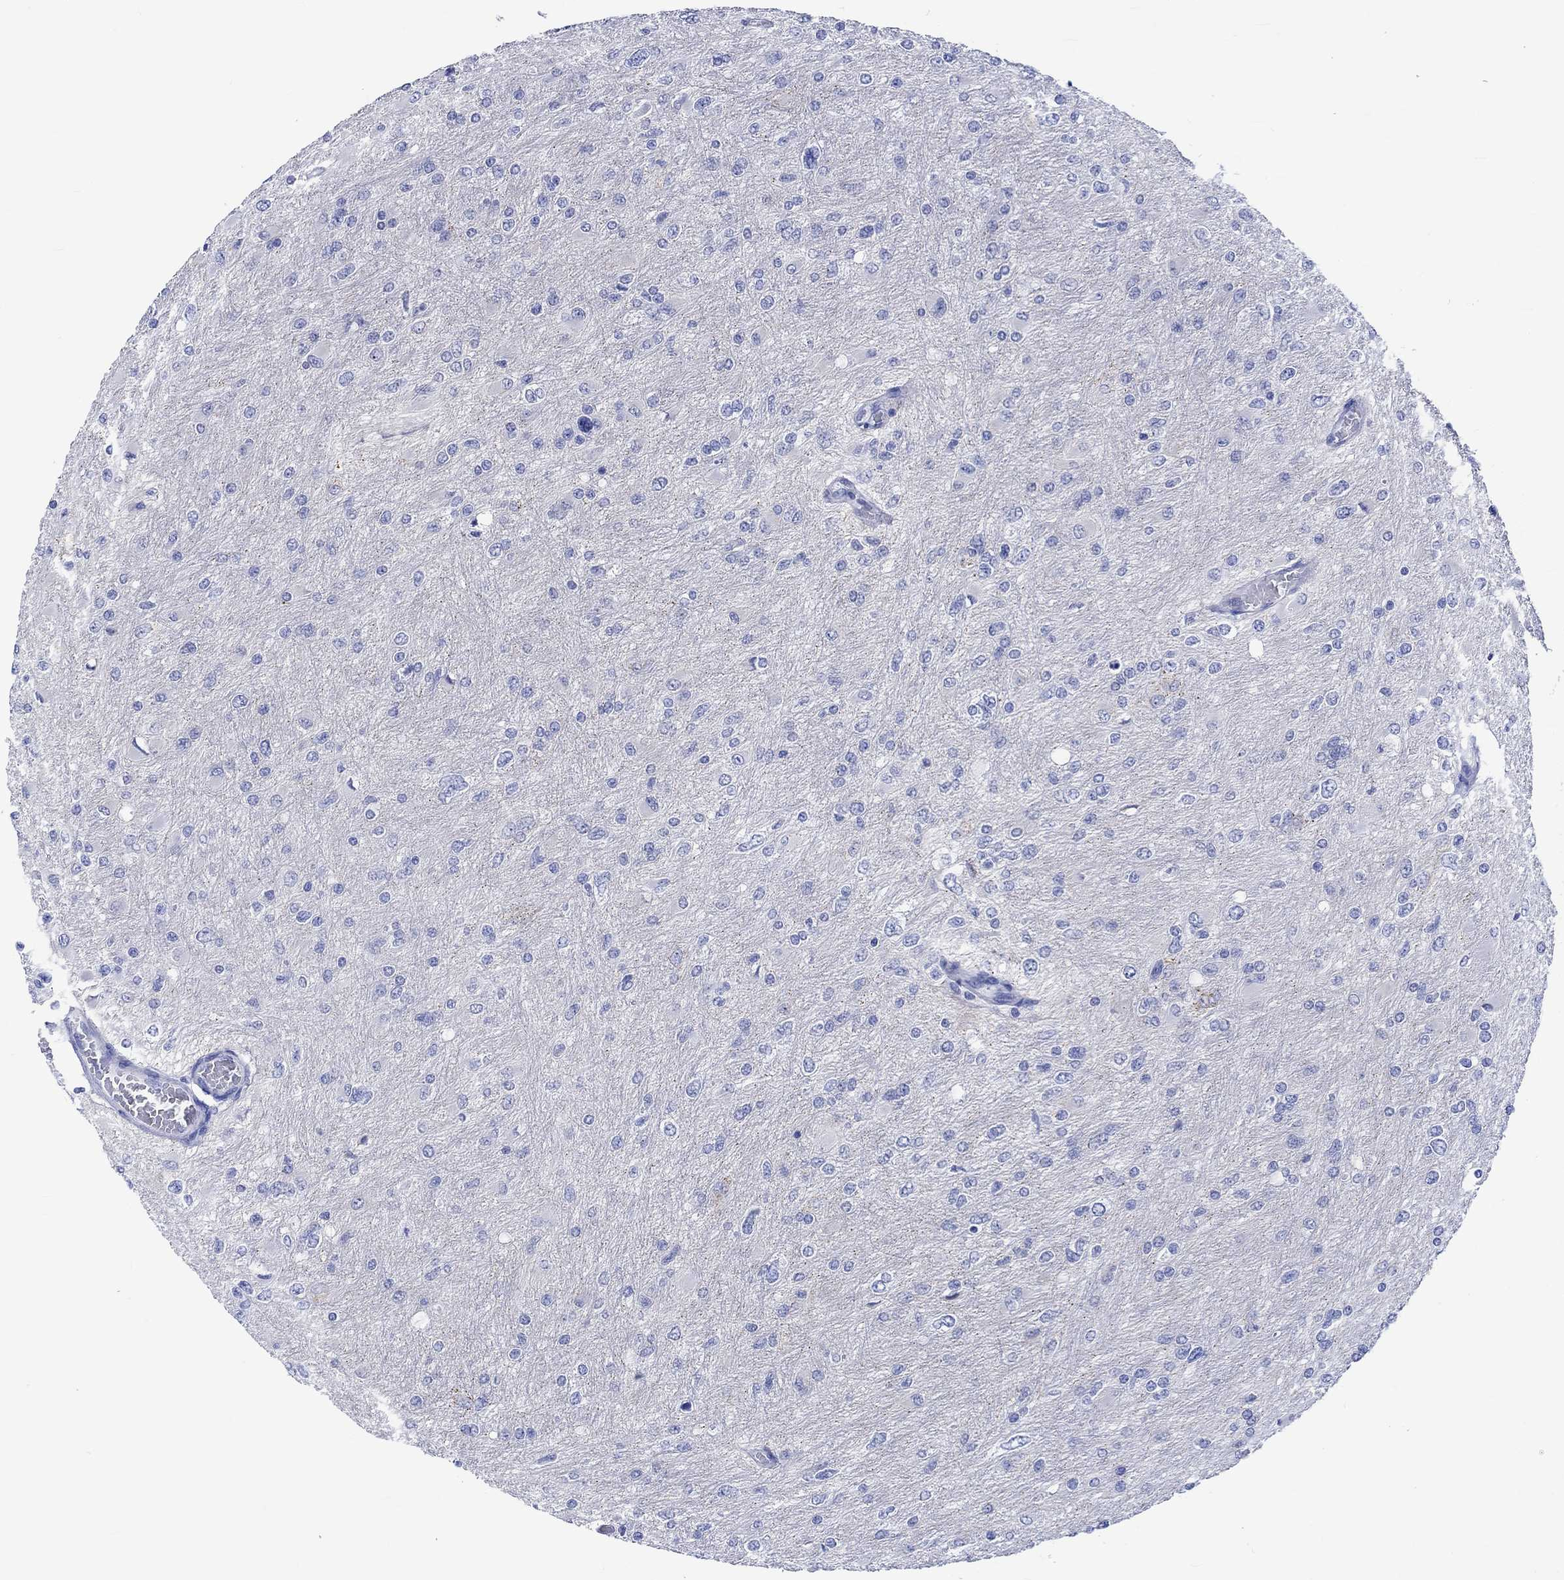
{"staining": {"intensity": "negative", "quantity": "none", "location": "none"}, "tissue": "glioma", "cell_type": "Tumor cells", "image_type": "cancer", "snomed": [{"axis": "morphology", "description": "Glioma, malignant, High grade"}, {"axis": "topography", "description": "Cerebral cortex"}], "caption": "The histopathology image exhibits no staining of tumor cells in glioma.", "gene": "KLHL33", "patient": {"sex": "female", "age": 36}}